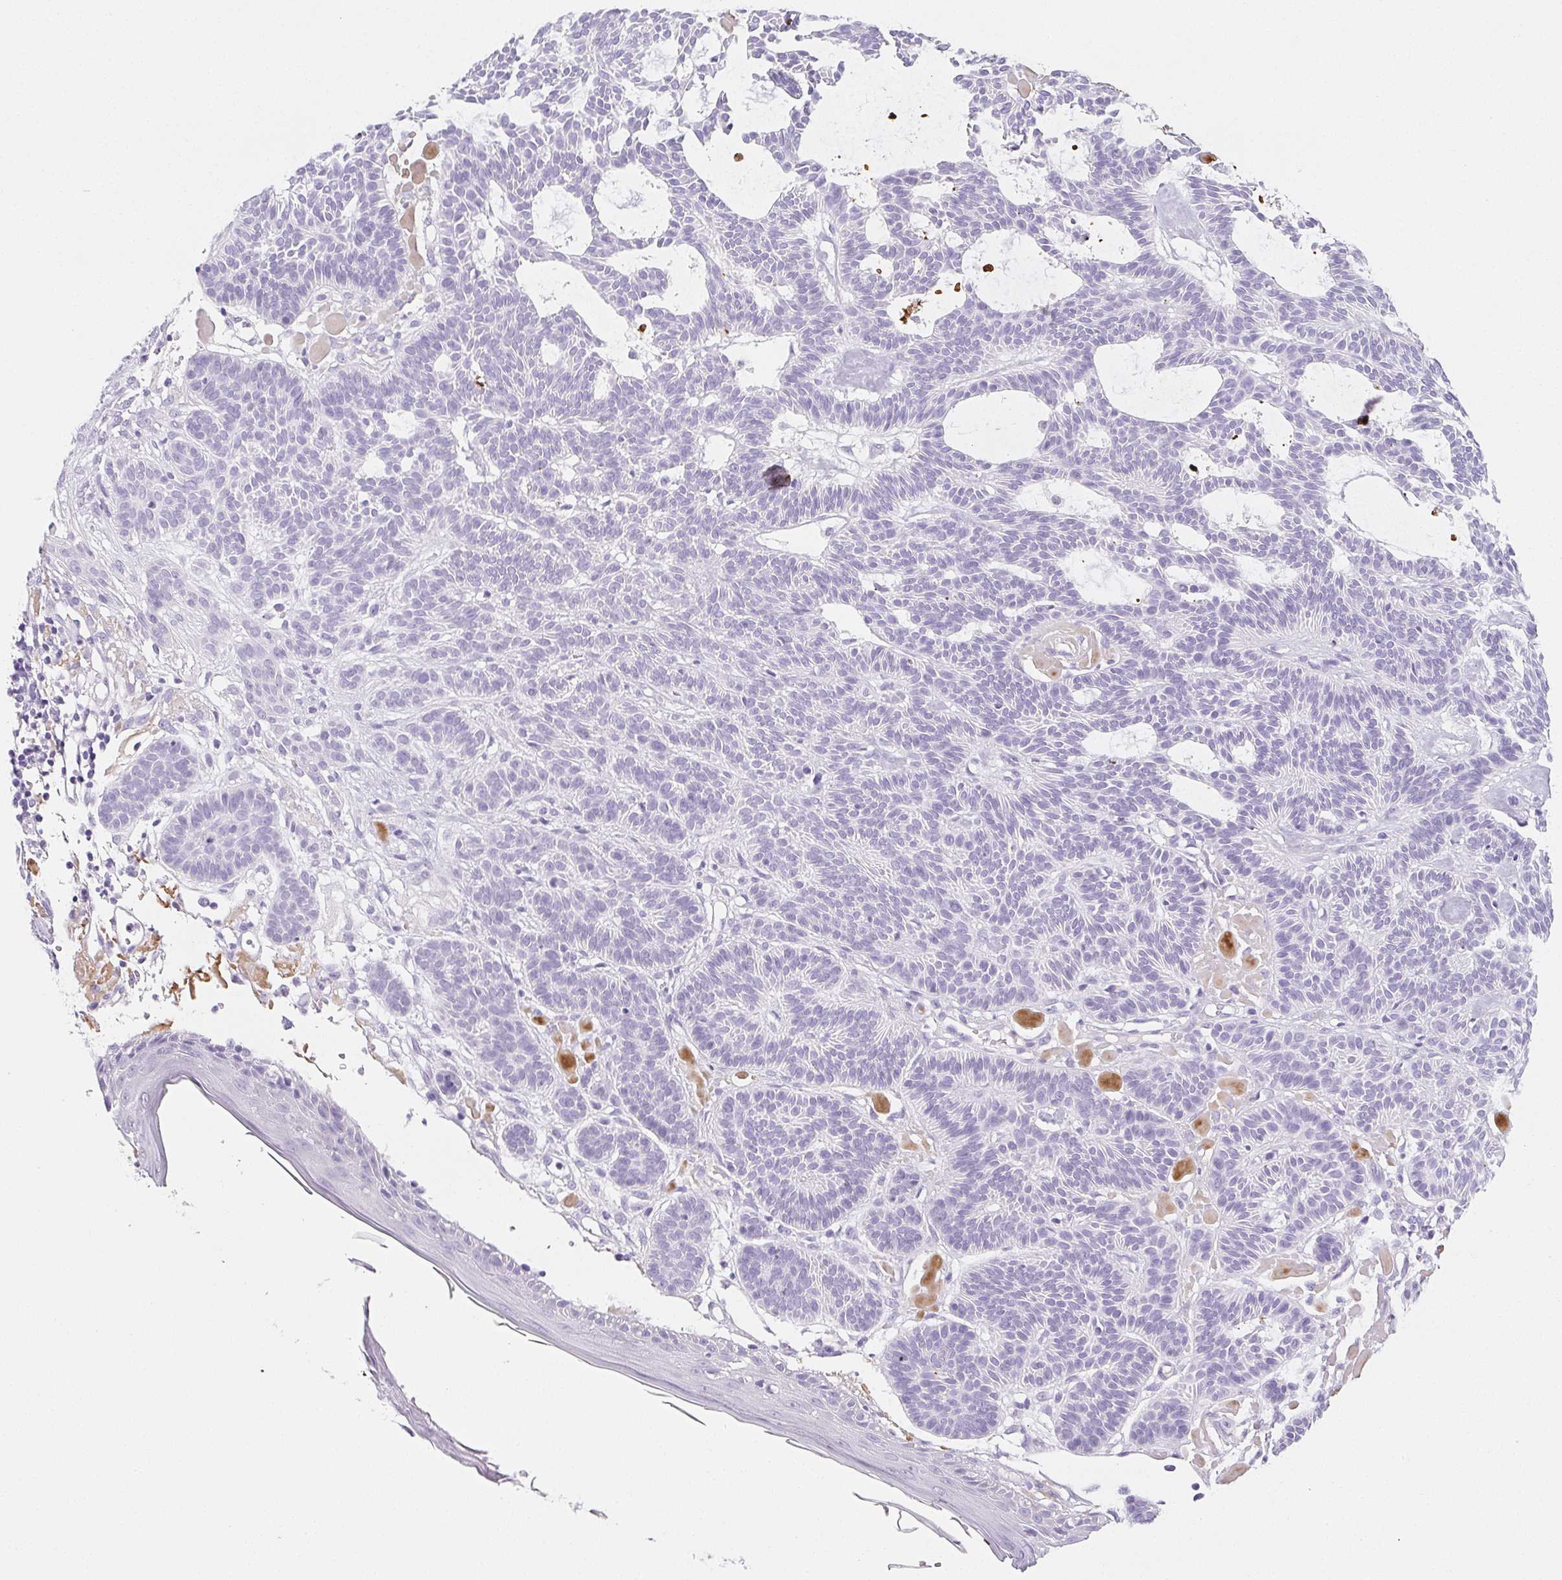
{"staining": {"intensity": "negative", "quantity": "none", "location": "none"}, "tissue": "skin cancer", "cell_type": "Tumor cells", "image_type": "cancer", "snomed": [{"axis": "morphology", "description": "Basal cell carcinoma"}, {"axis": "topography", "description": "Skin"}], "caption": "Immunohistochemistry histopathology image of human skin cancer stained for a protein (brown), which reveals no positivity in tumor cells.", "gene": "VTN", "patient": {"sex": "male", "age": 85}}